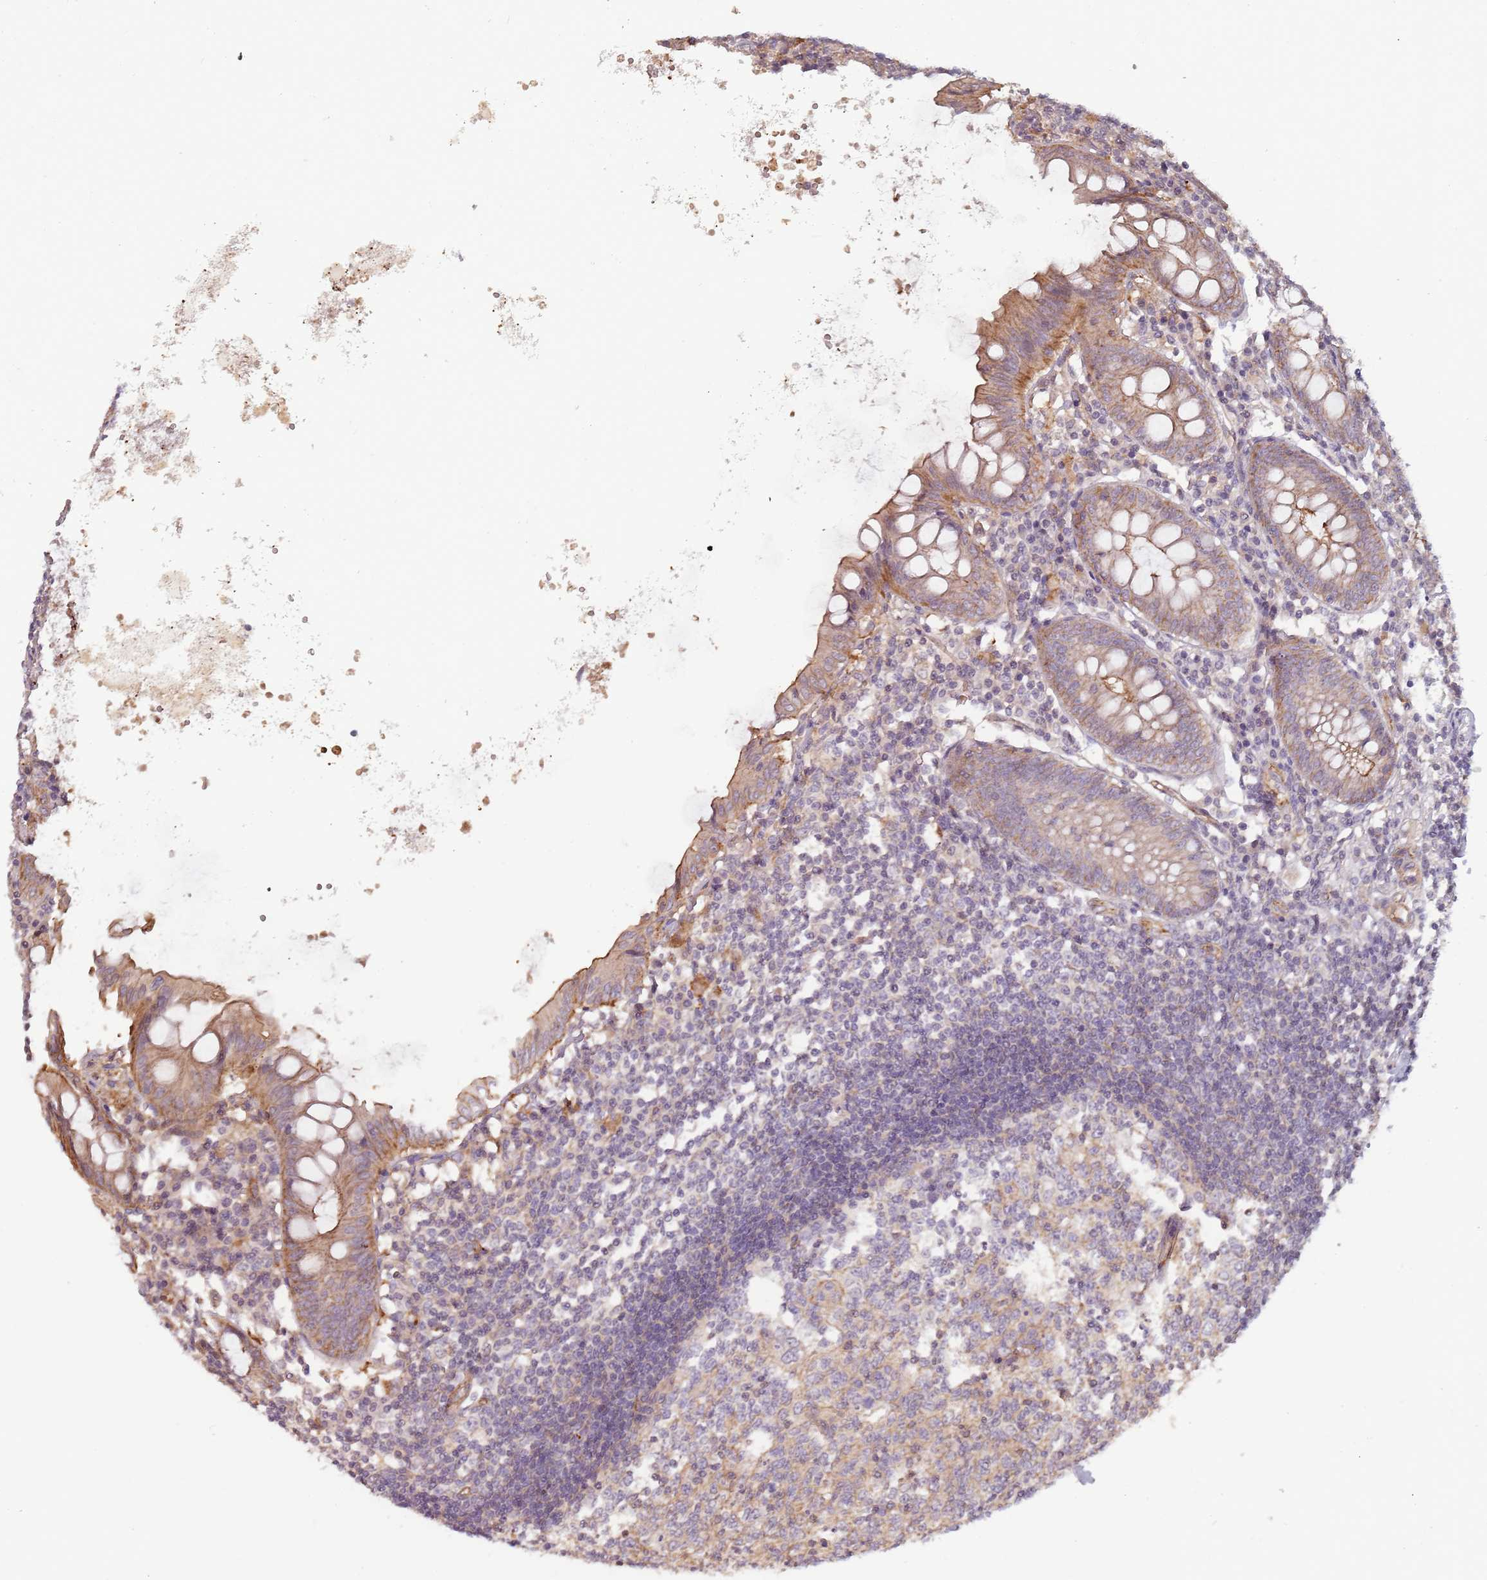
{"staining": {"intensity": "moderate", "quantity": ">75%", "location": "cytoplasmic/membranous"}, "tissue": "appendix", "cell_type": "Glandular cells", "image_type": "normal", "snomed": [{"axis": "morphology", "description": "Normal tissue, NOS"}, {"axis": "topography", "description": "Appendix"}], "caption": "Immunohistochemistry (DAB (3,3'-diaminobenzidine)) staining of benign appendix displays moderate cytoplasmic/membranous protein positivity in approximately >75% of glandular cells.", "gene": "PPP1R14C", "patient": {"sex": "female", "age": 54}}